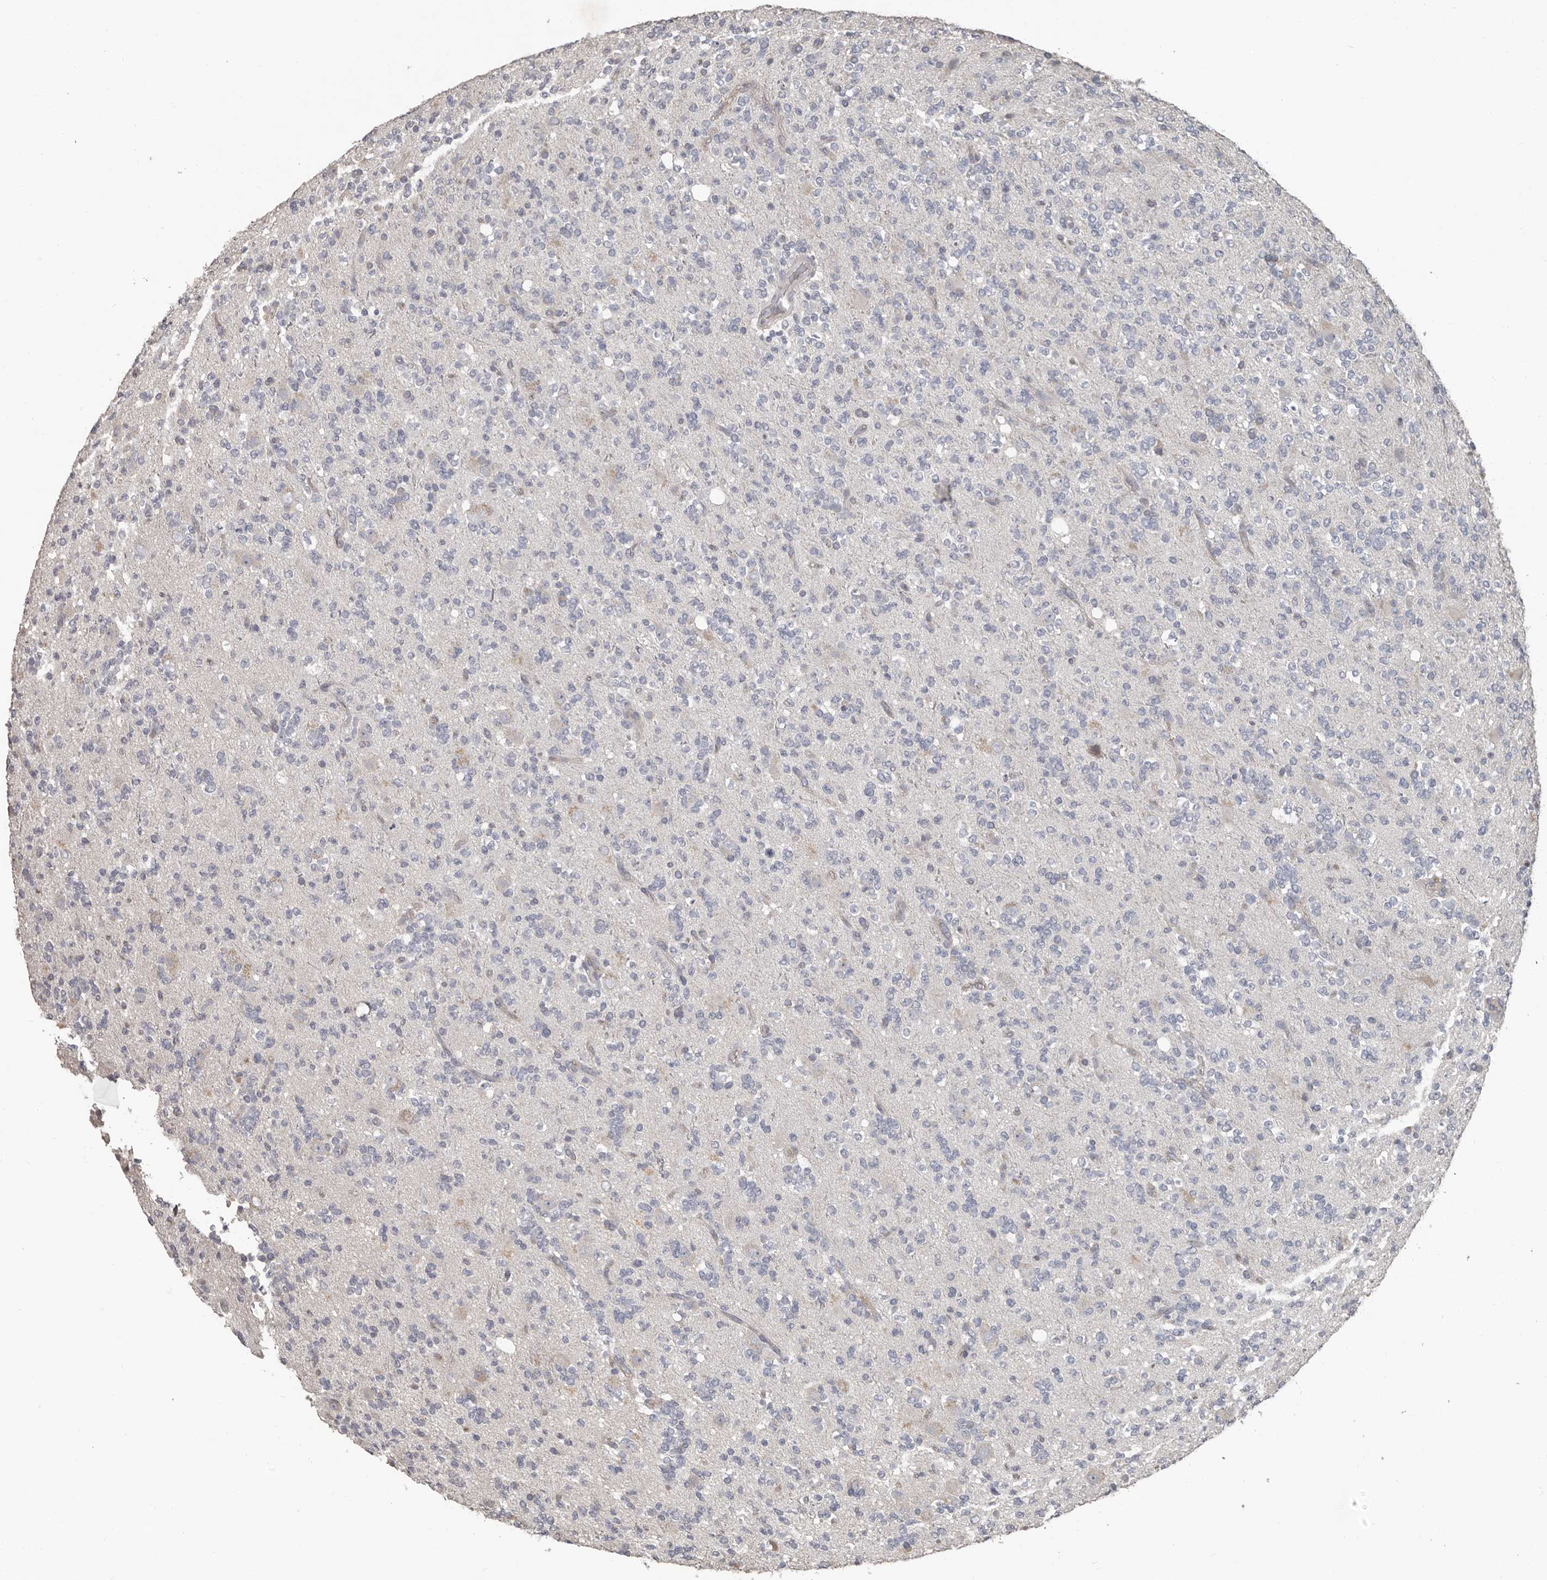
{"staining": {"intensity": "negative", "quantity": "none", "location": "none"}, "tissue": "glioma", "cell_type": "Tumor cells", "image_type": "cancer", "snomed": [{"axis": "morphology", "description": "Glioma, malignant, High grade"}, {"axis": "topography", "description": "Brain"}], "caption": "The IHC image has no significant positivity in tumor cells of high-grade glioma (malignant) tissue.", "gene": "CA6", "patient": {"sex": "female", "age": 62}}